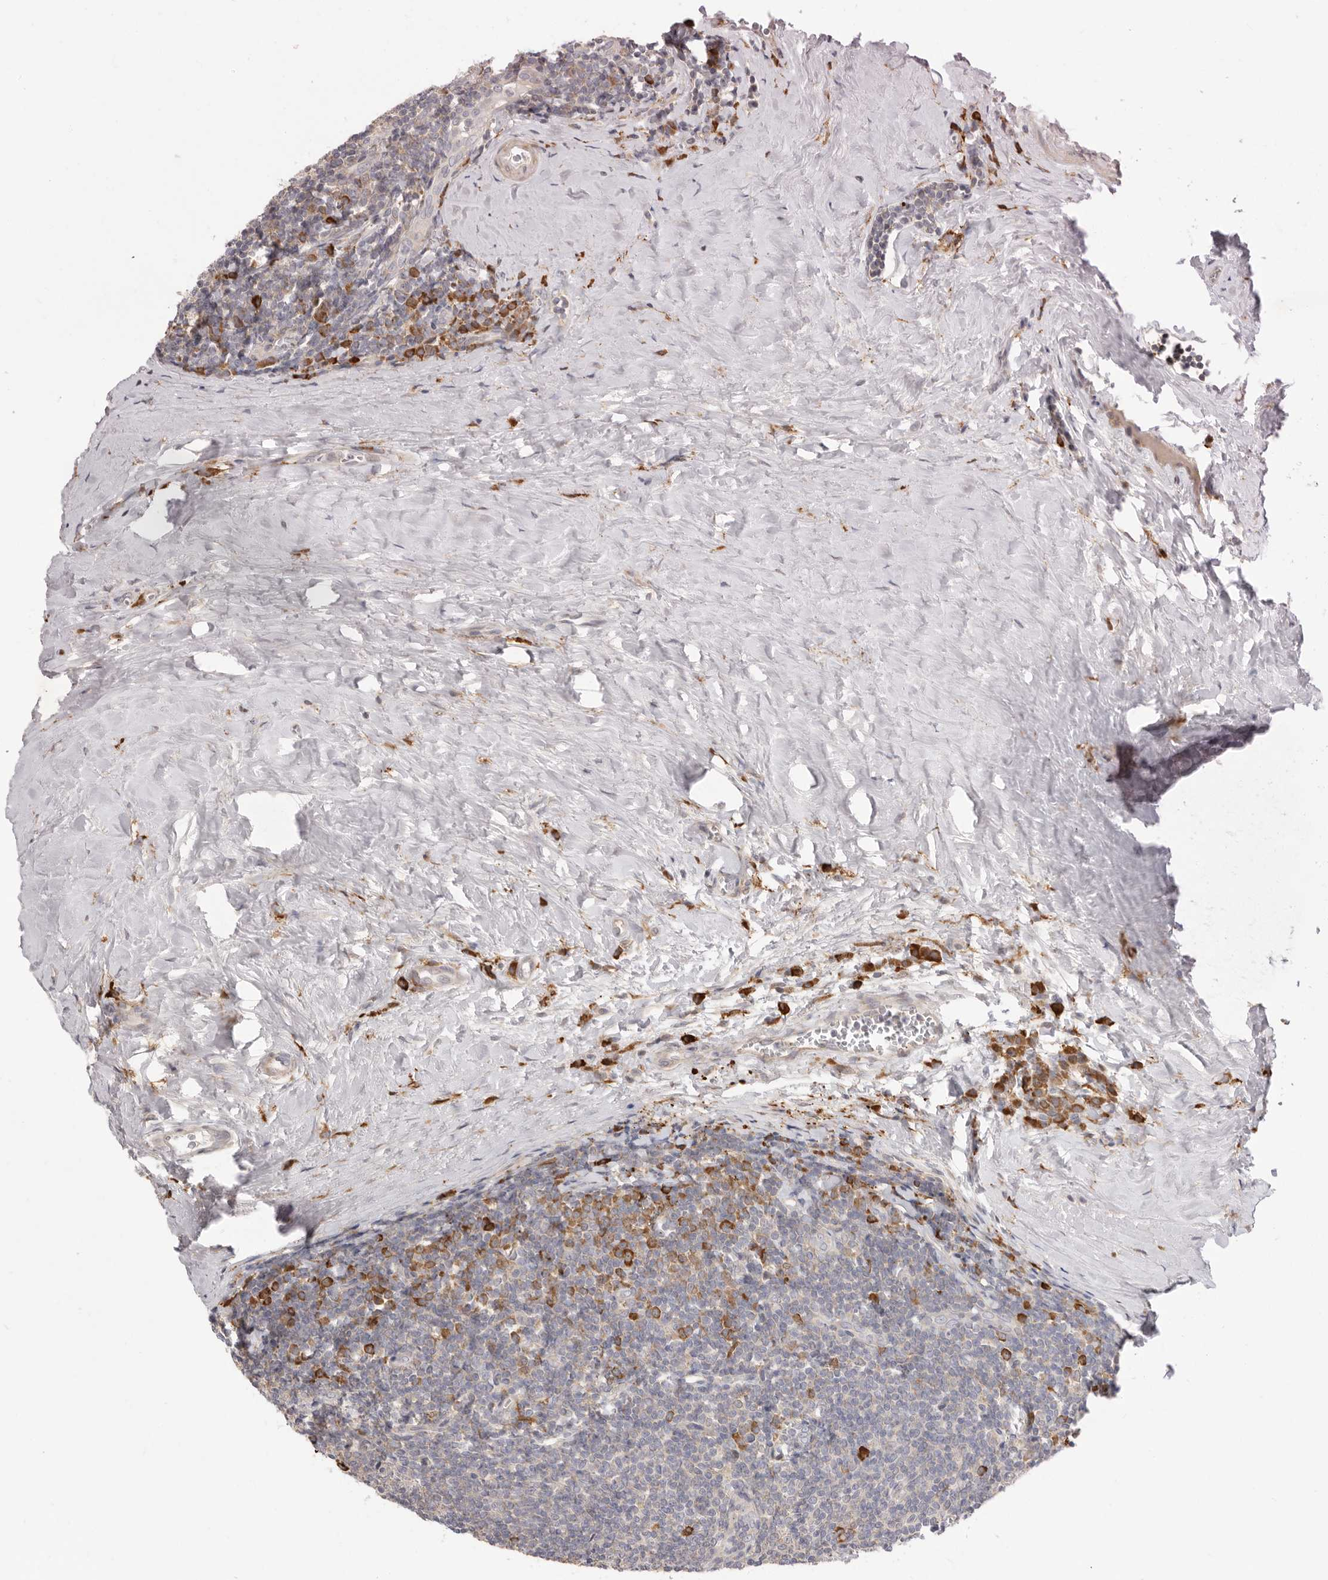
{"staining": {"intensity": "strong", "quantity": "<25%", "location": "cytoplasmic/membranous"}, "tissue": "tonsil", "cell_type": "Non-germinal center cells", "image_type": "normal", "snomed": [{"axis": "morphology", "description": "Normal tissue, NOS"}, {"axis": "topography", "description": "Tonsil"}], "caption": "Tonsil stained for a protein (brown) demonstrates strong cytoplasmic/membranous positive staining in approximately <25% of non-germinal center cells.", "gene": "USH1C", "patient": {"sex": "male", "age": 27}}